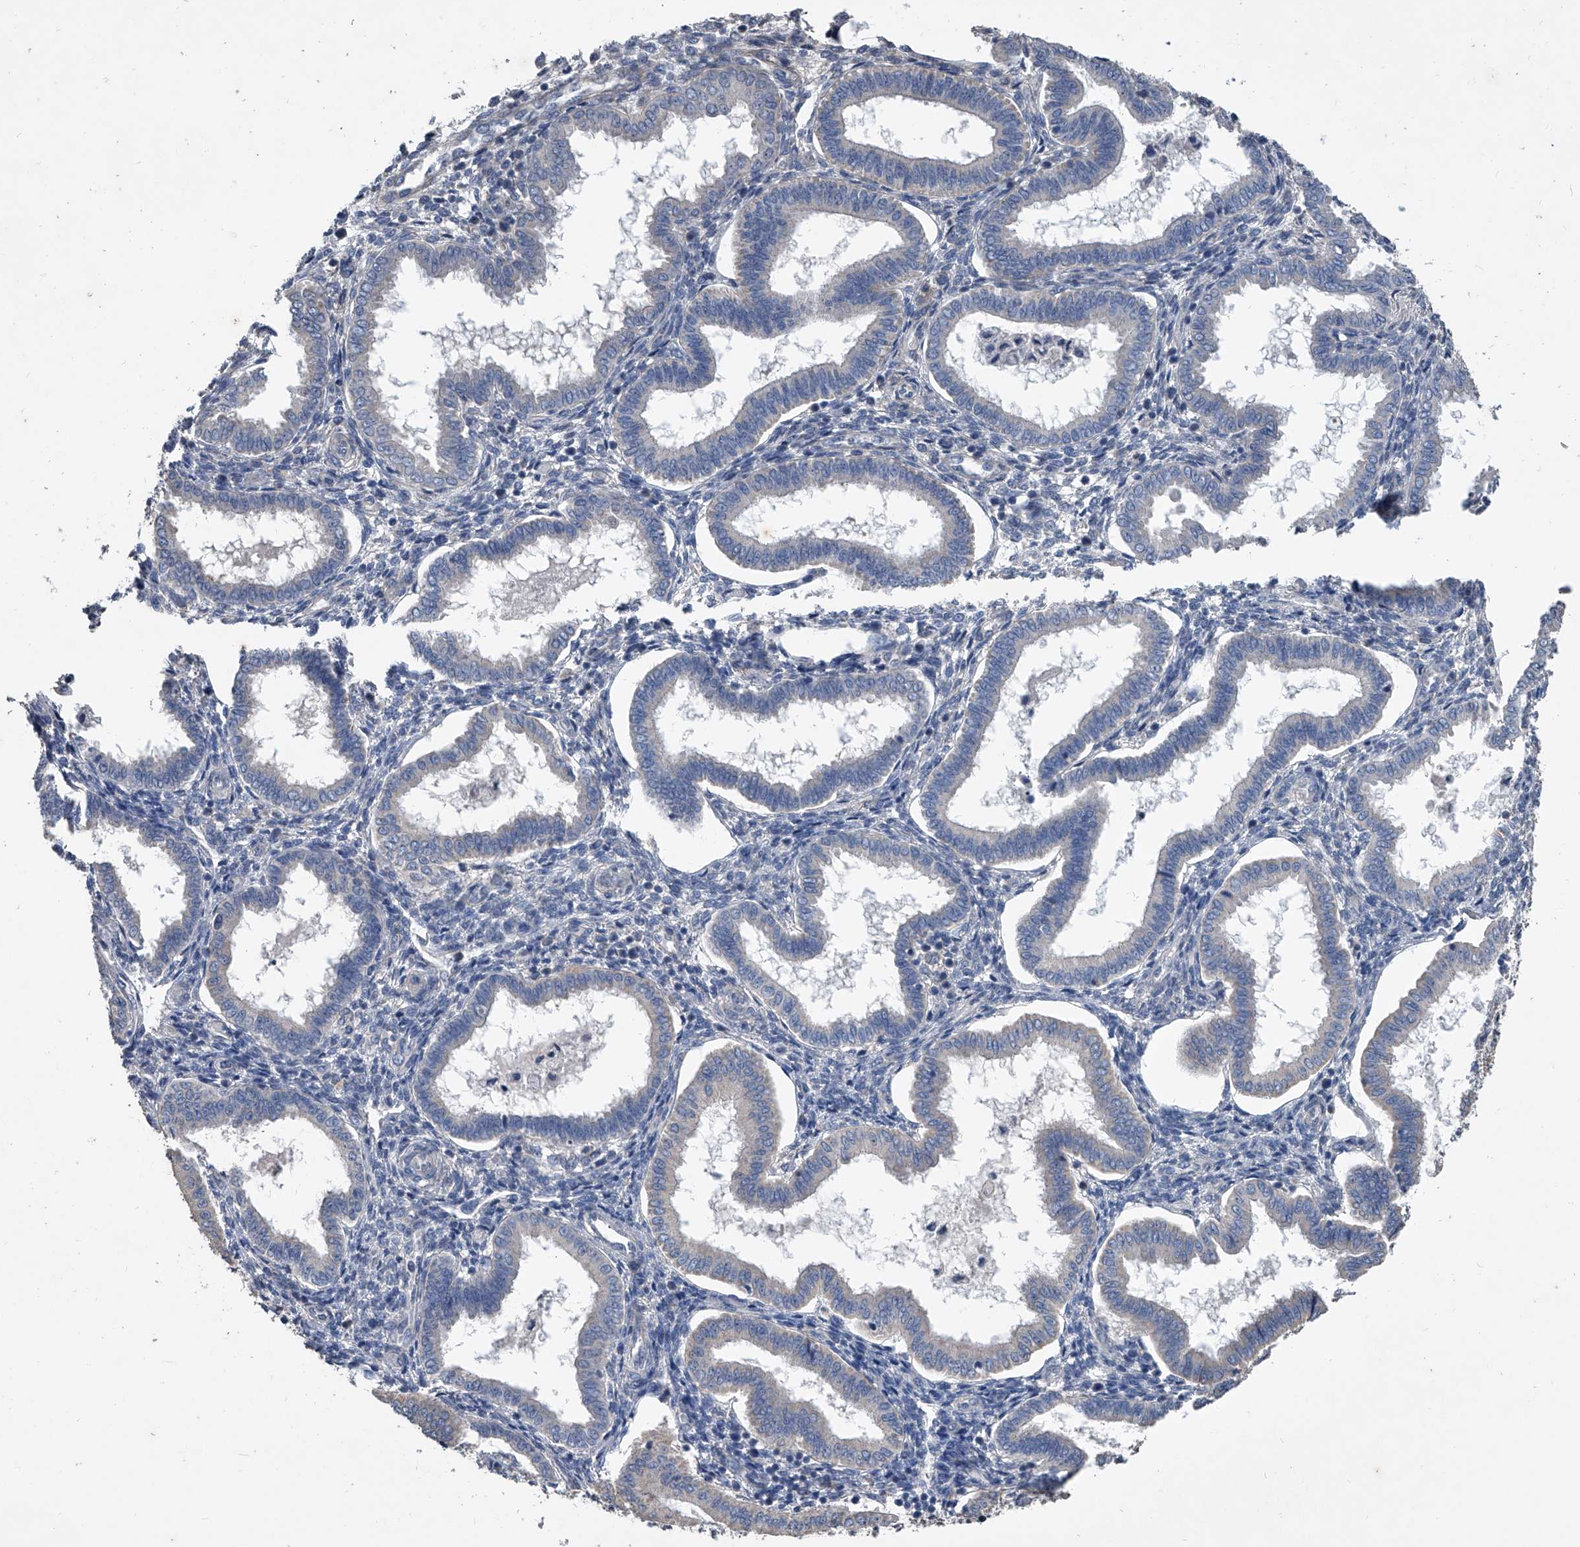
{"staining": {"intensity": "negative", "quantity": "none", "location": "none"}, "tissue": "endometrium", "cell_type": "Cells in endometrial stroma", "image_type": "normal", "snomed": [{"axis": "morphology", "description": "Normal tissue, NOS"}, {"axis": "topography", "description": "Endometrium"}], "caption": "Immunohistochemical staining of normal endometrium reveals no significant staining in cells in endometrial stroma.", "gene": "PHACTR1", "patient": {"sex": "female", "age": 24}}